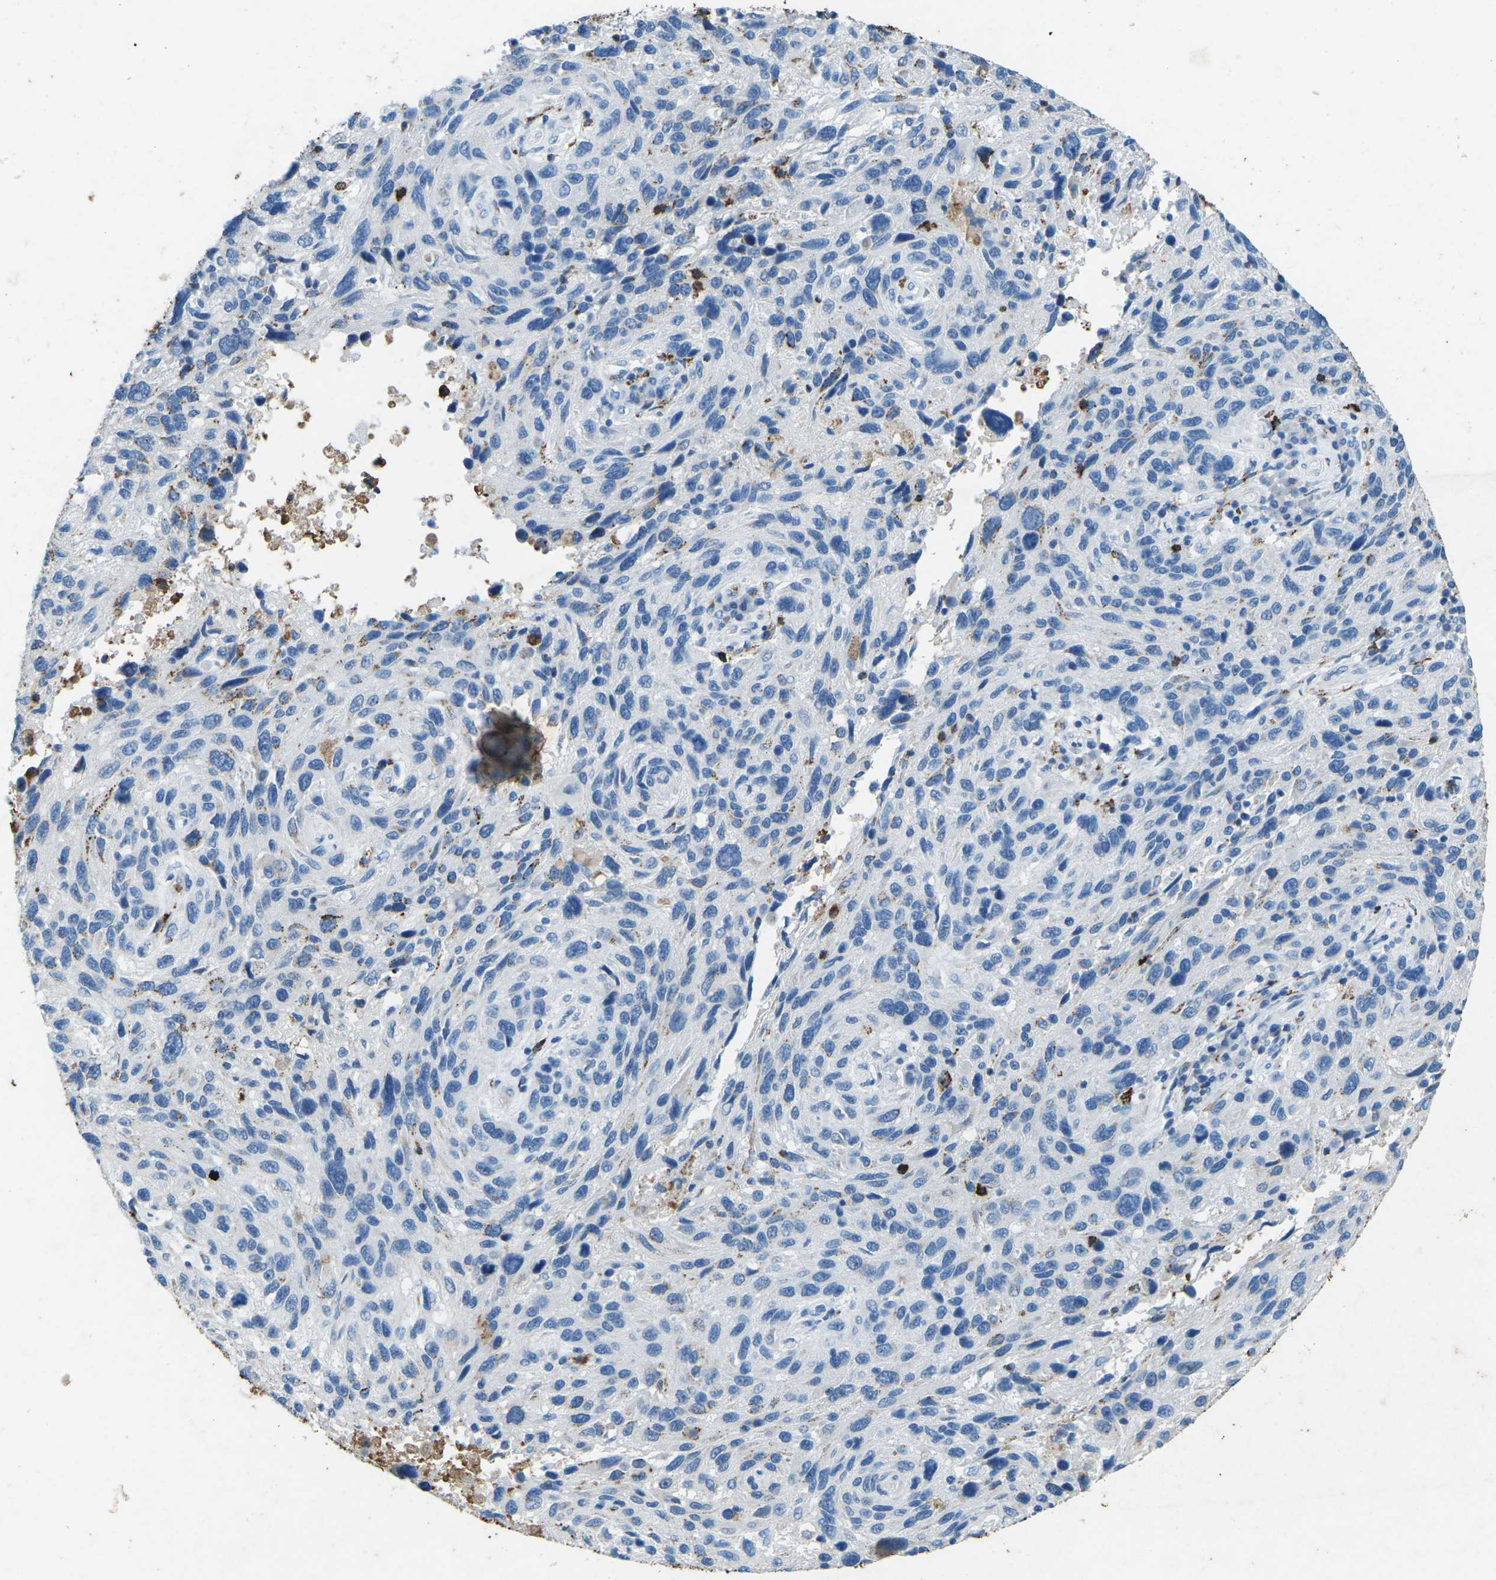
{"staining": {"intensity": "negative", "quantity": "none", "location": "none"}, "tissue": "melanoma", "cell_type": "Tumor cells", "image_type": "cancer", "snomed": [{"axis": "morphology", "description": "Malignant melanoma, NOS"}, {"axis": "topography", "description": "Skin"}], "caption": "High magnification brightfield microscopy of malignant melanoma stained with DAB (brown) and counterstained with hematoxylin (blue): tumor cells show no significant staining. Brightfield microscopy of immunohistochemistry stained with DAB (3,3'-diaminobenzidine) (brown) and hematoxylin (blue), captured at high magnification.", "gene": "CTAGE1", "patient": {"sex": "male", "age": 53}}